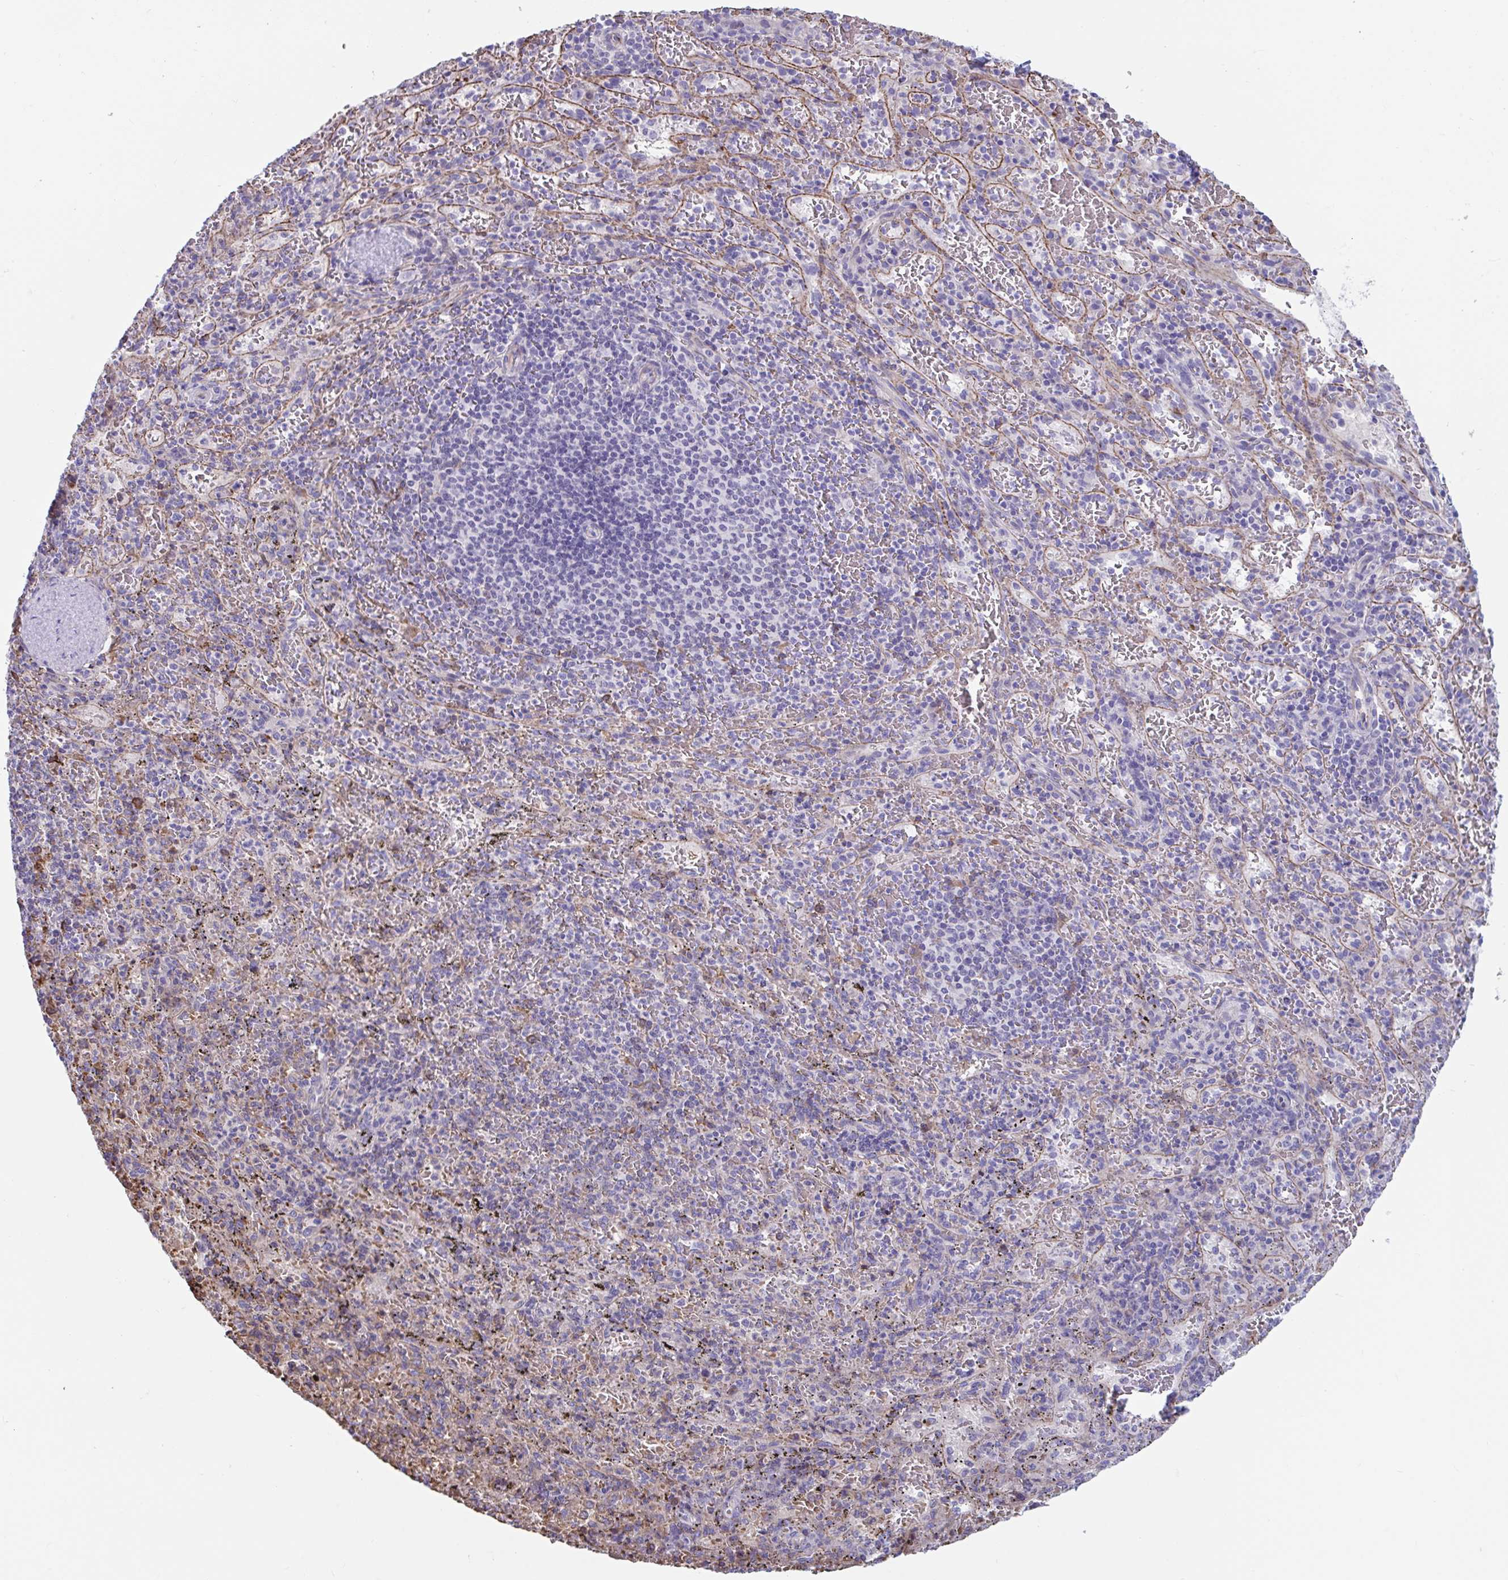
{"staining": {"intensity": "negative", "quantity": "none", "location": "none"}, "tissue": "spleen", "cell_type": "Cells in red pulp", "image_type": "normal", "snomed": [{"axis": "morphology", "description": "Normal tissue, NOS"}, {"axis": "topography", "description": "Spleen"}], "caption": "Unremarkable spleen was stained to show a protein in brown. There is no significant expression in cells in red pulp. (IHC, brightfield microscopy, high magnification).", "gene": "TTC30A", "patient": {"sex": "male", "age": 57}}